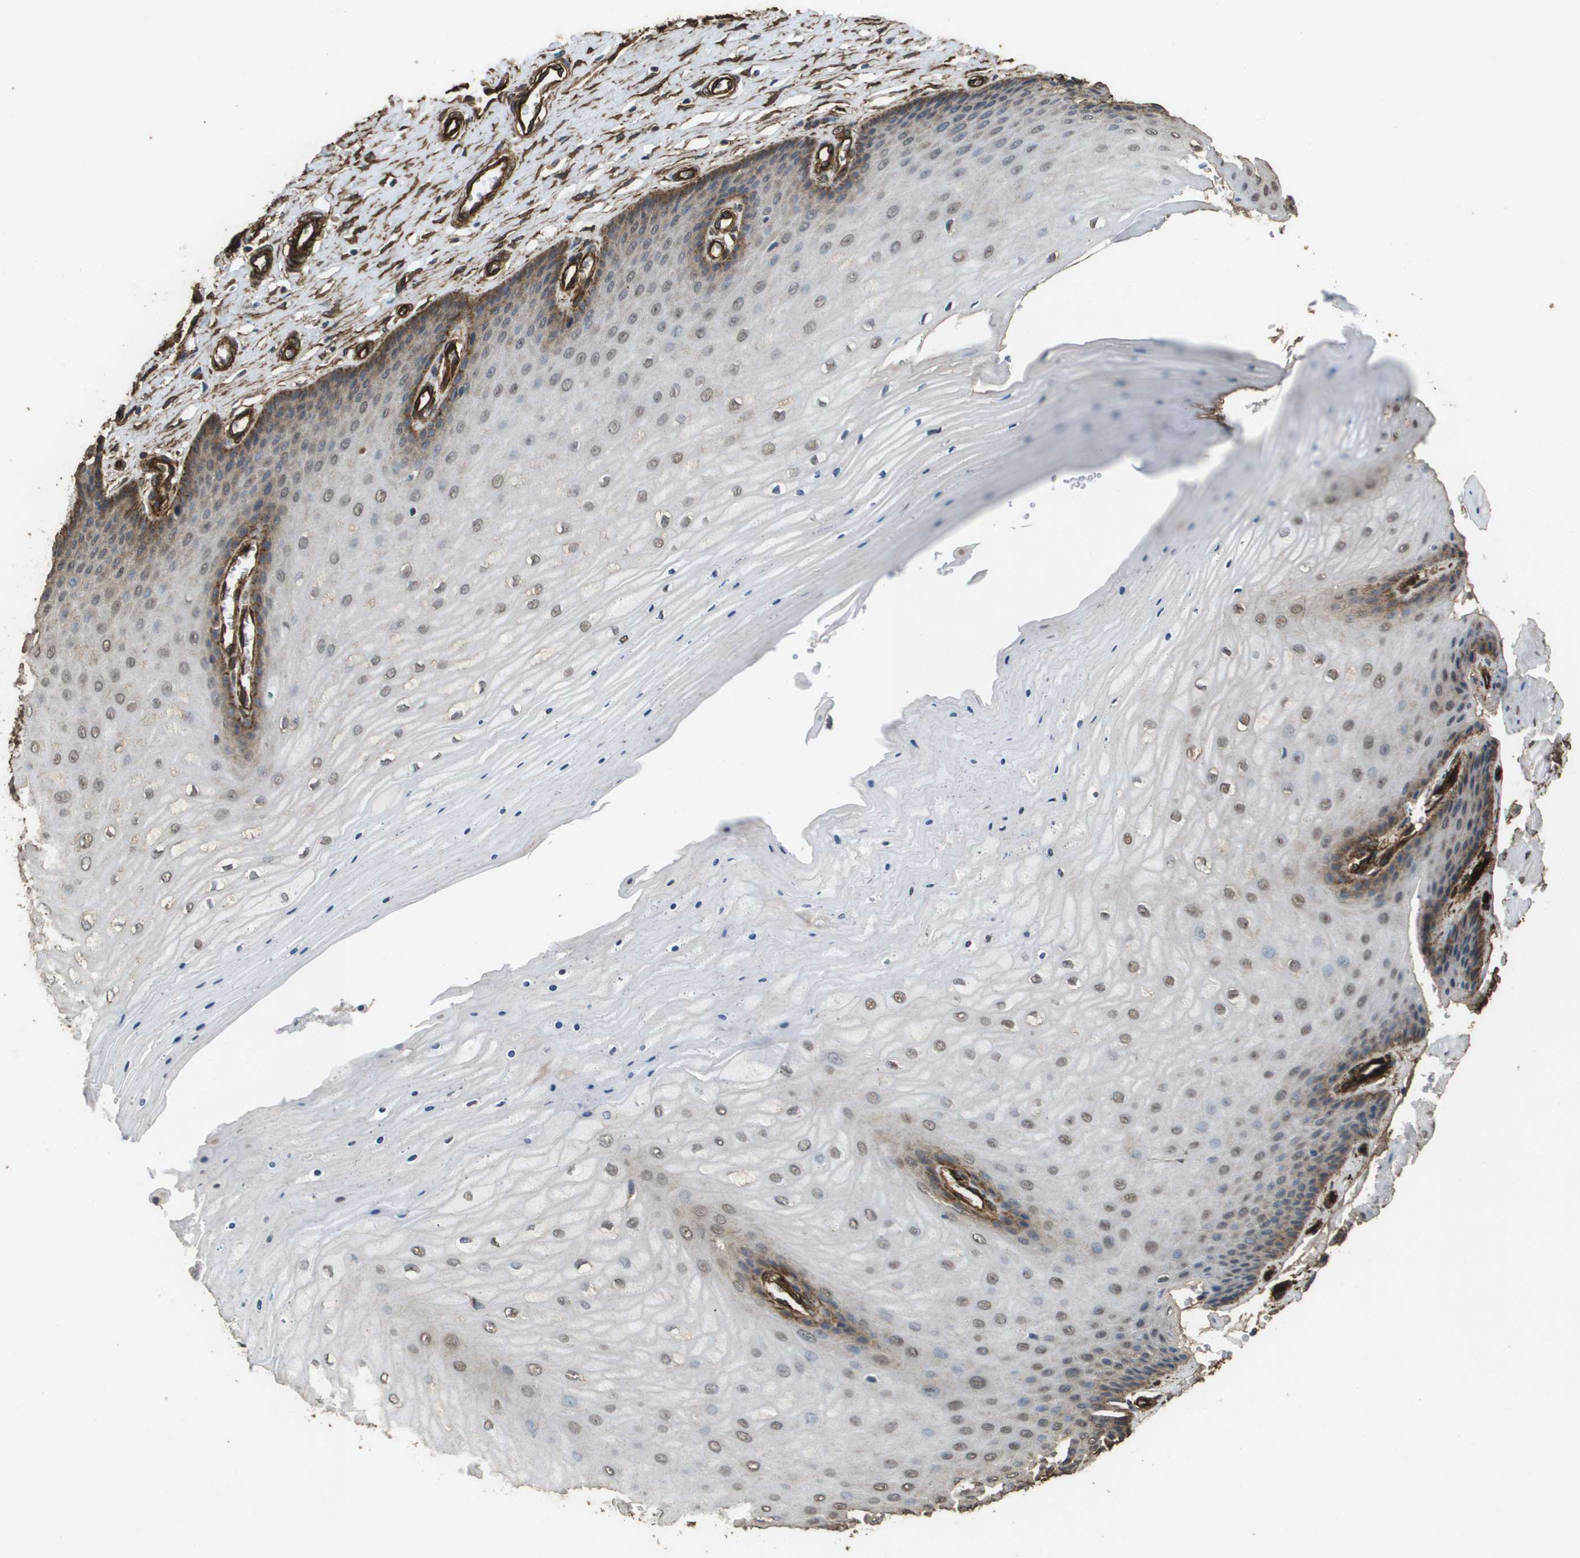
{"staining": {"intensity": "moderate", "quantity": "<25%", "location": "cytoplasmic/membranous"}, "tissue": "cervix", "cell_type": "Glandular cells", "image_type": "normal", "snomed": [{"axis": "morphology", "description": "Normal tissue, NOS"}, {"axis": "topography", "description": "Cervix"}], "caption": "Benign cervix exhibits moderate cytoplasmic/membranous expression in approximately <25% of glandular cells, visualized by immunohistochemistry.", "gene": "AAMP", "patient": {"sex": "female", "age": 55}}